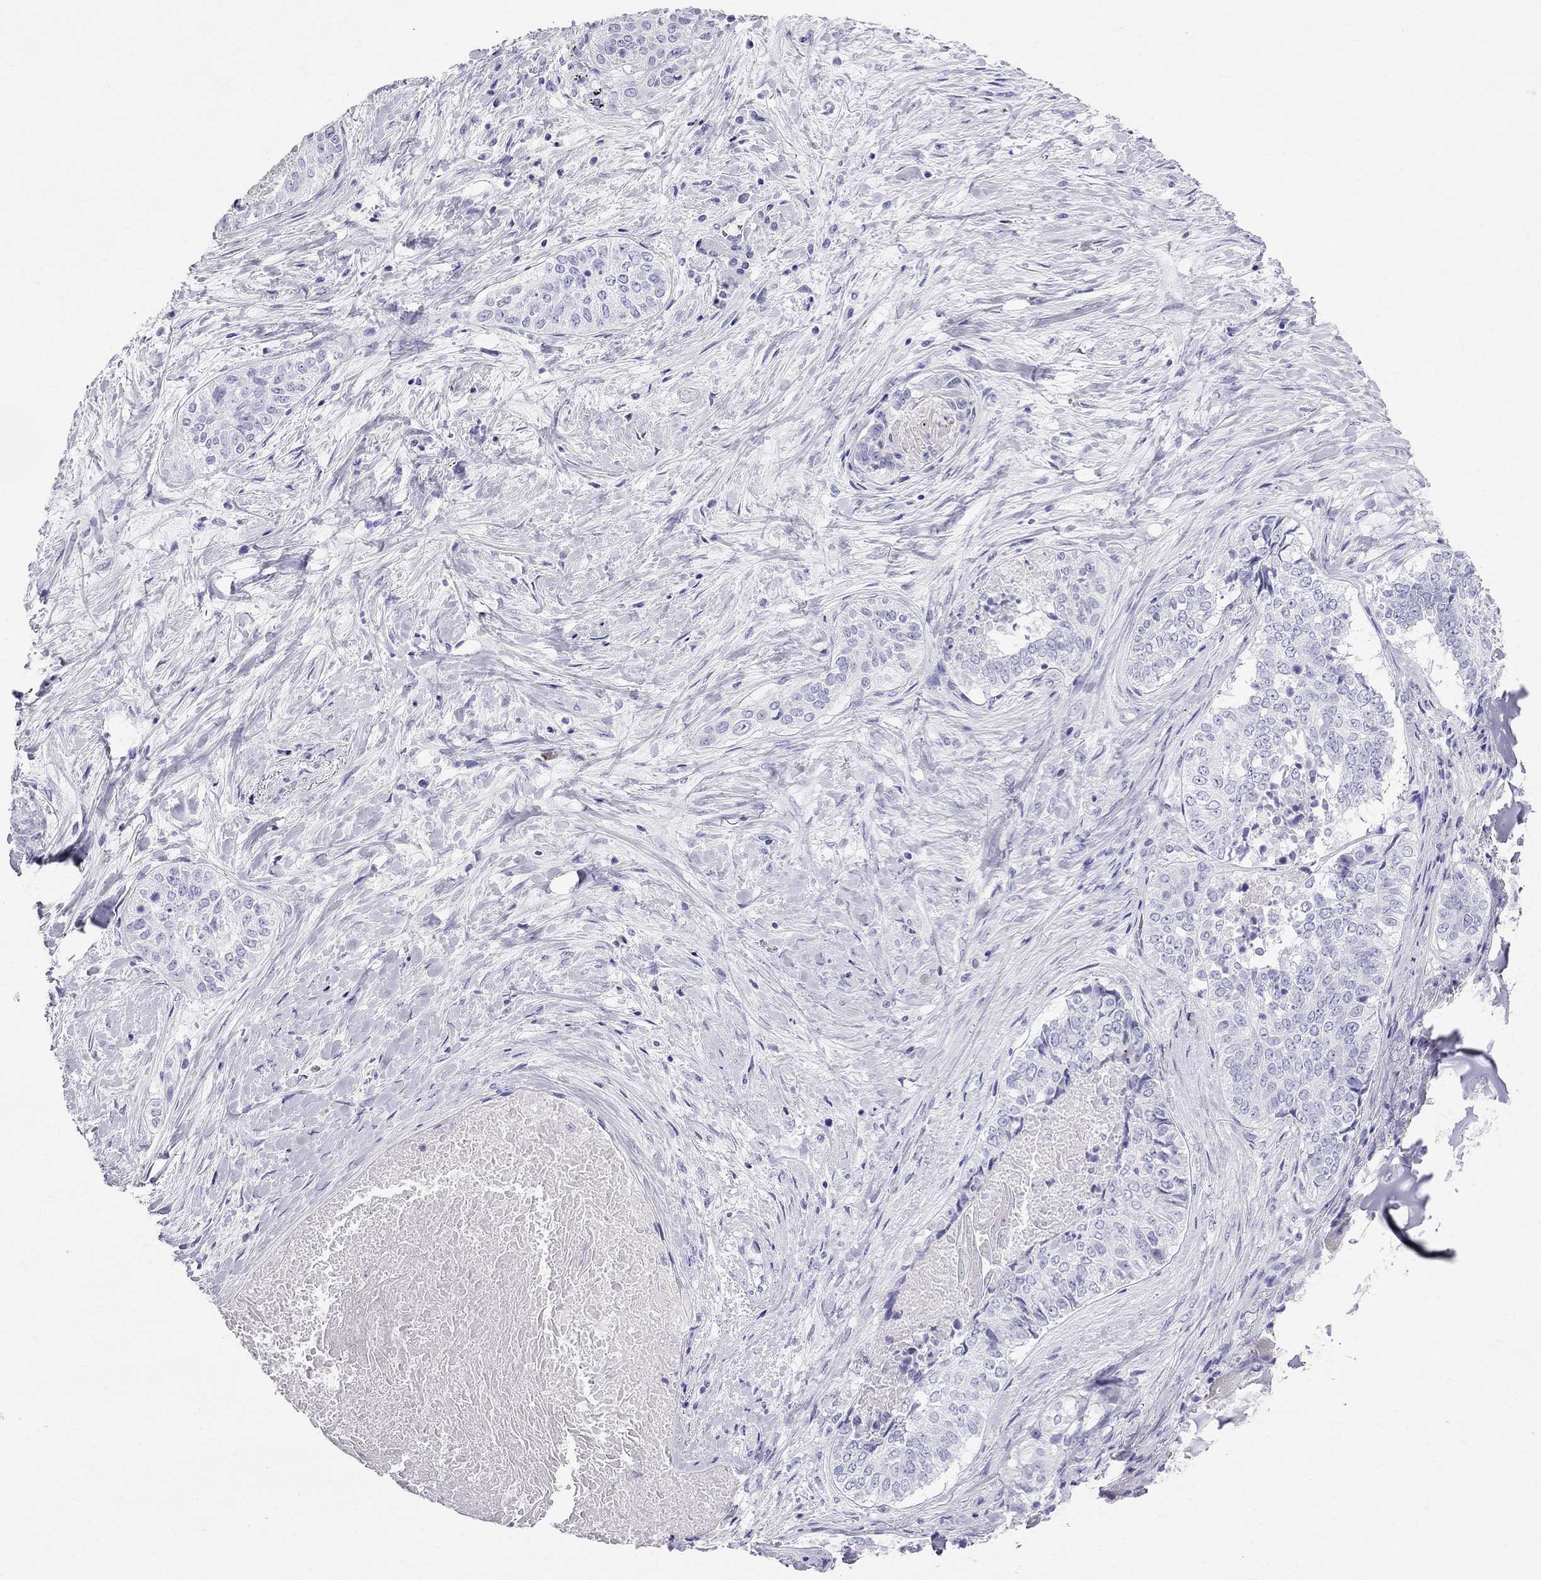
{"staining": {"intensity": "negative", "quantity": "none", "location": "none"}, "tissue": "lung cancer", "cell_type": "Tumor cells", "image_type": "cancer", "snomed": [{"axis": "morphology", "description": "Squamous cell carcinoma, NOS"}, {"axis": "topography", "description": "Lung"}], "caption": "Immunohistochemistry image of neoplastic tissue: human lung squamous cell carcinoma stained with DAB (3,3'-diaminobenzidine) reveals no significant protein staining in tumor cells.", "gene": "DNAAF6", "patient": {"sex": "male", "age": 64}}